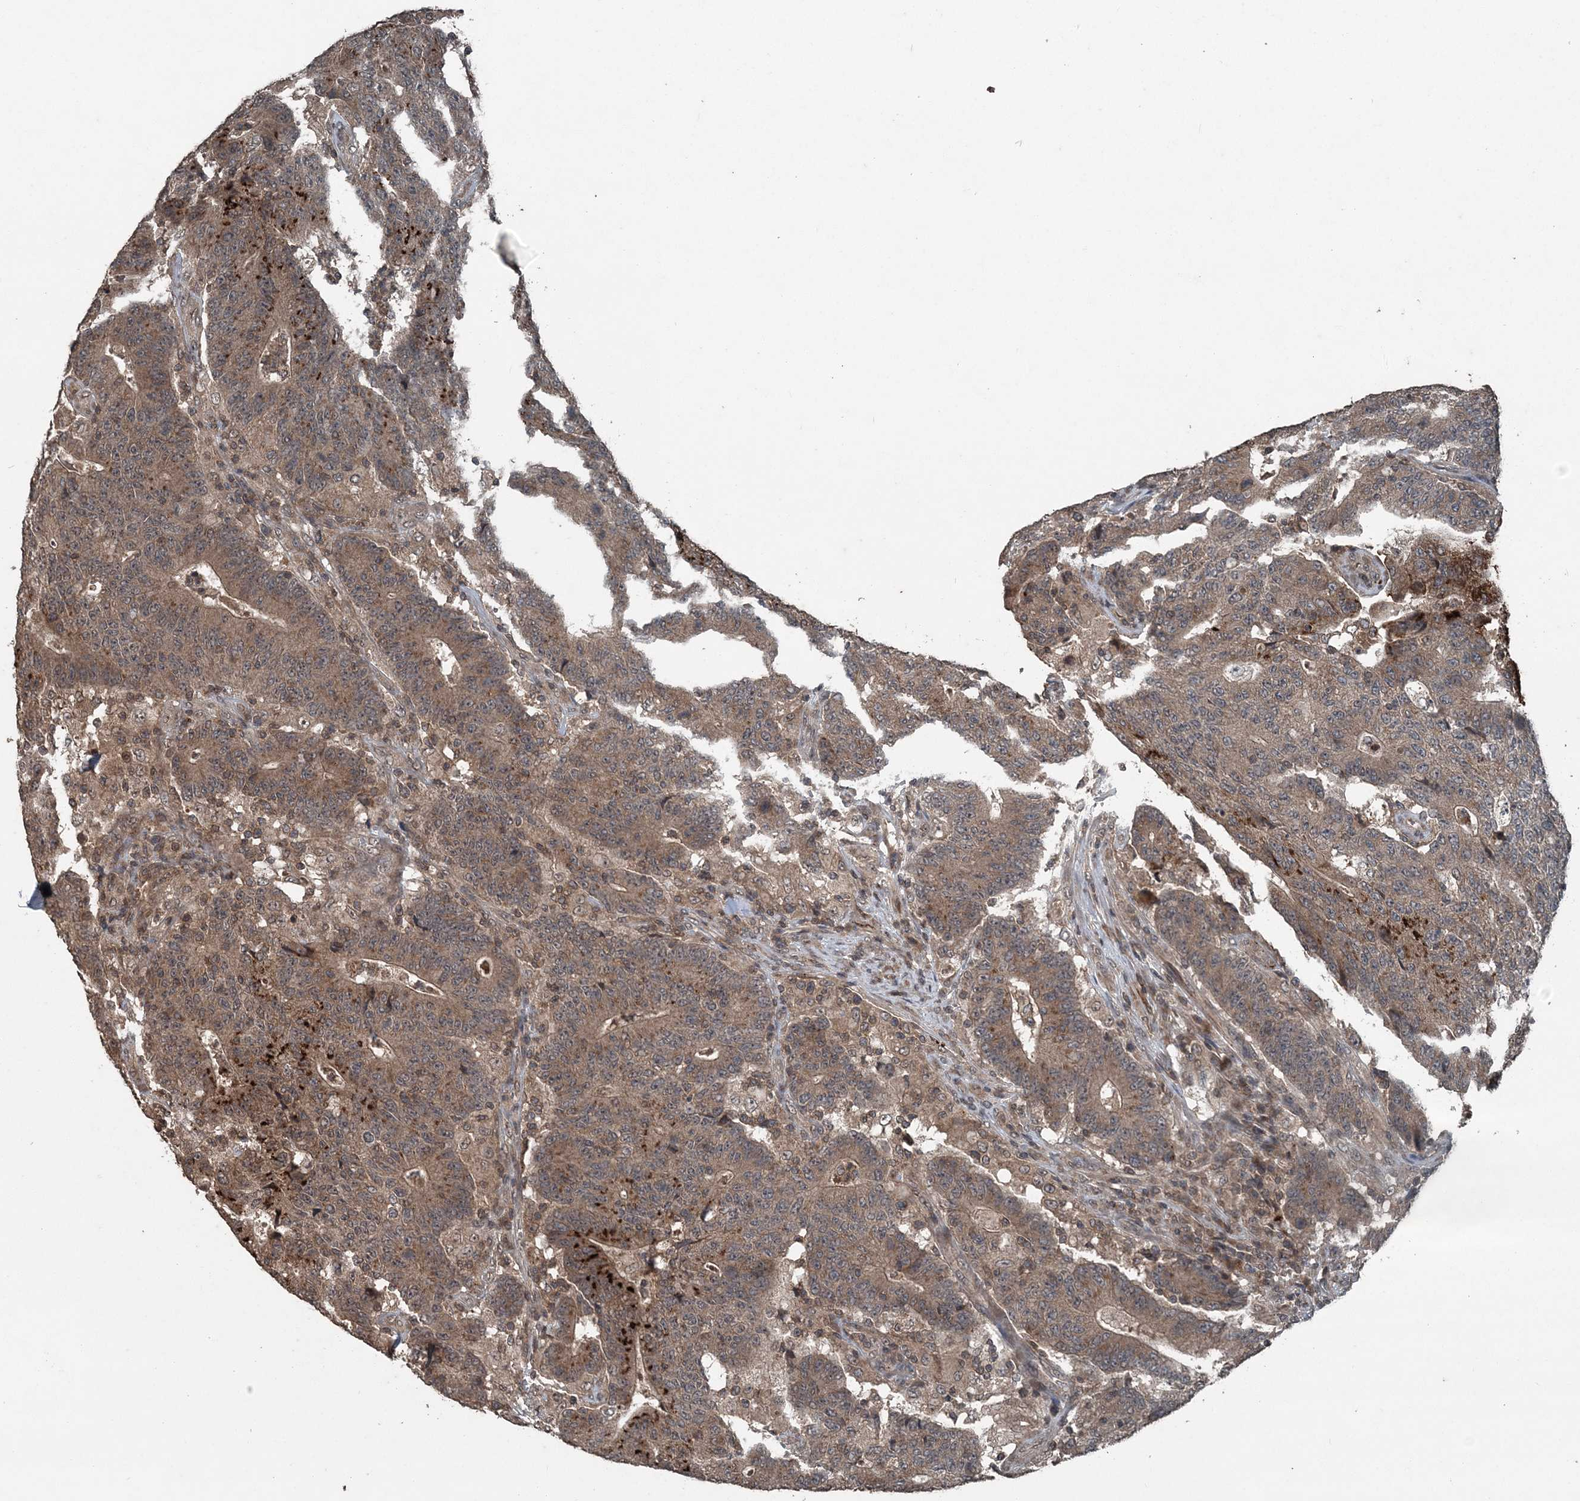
{"staining": {"intensity": "strong", "quantity": "25%-75%", "location": "cytoplasmic/membranous"}, "tissue": "colorectal cancer", "cell_type": "Tumor cells", "image_type": "cancer", "snomed": [{"axis": "morphology", "description": "Normal tissue, NOS"}, {"axis": "morphology", "description": "Adenocarcinoma, NOS"}, {"axis": "topography", "description": "Colon"}], "caption": "Human colorectal cancer (adenocarcinoma) stained with a brown dye exhibits strong cytoplasmic/membranous positive staining in approximately 25%-75% of tumor cells.", "gene": "CFL1", "patient": {"sex": "female", "age": 75}}